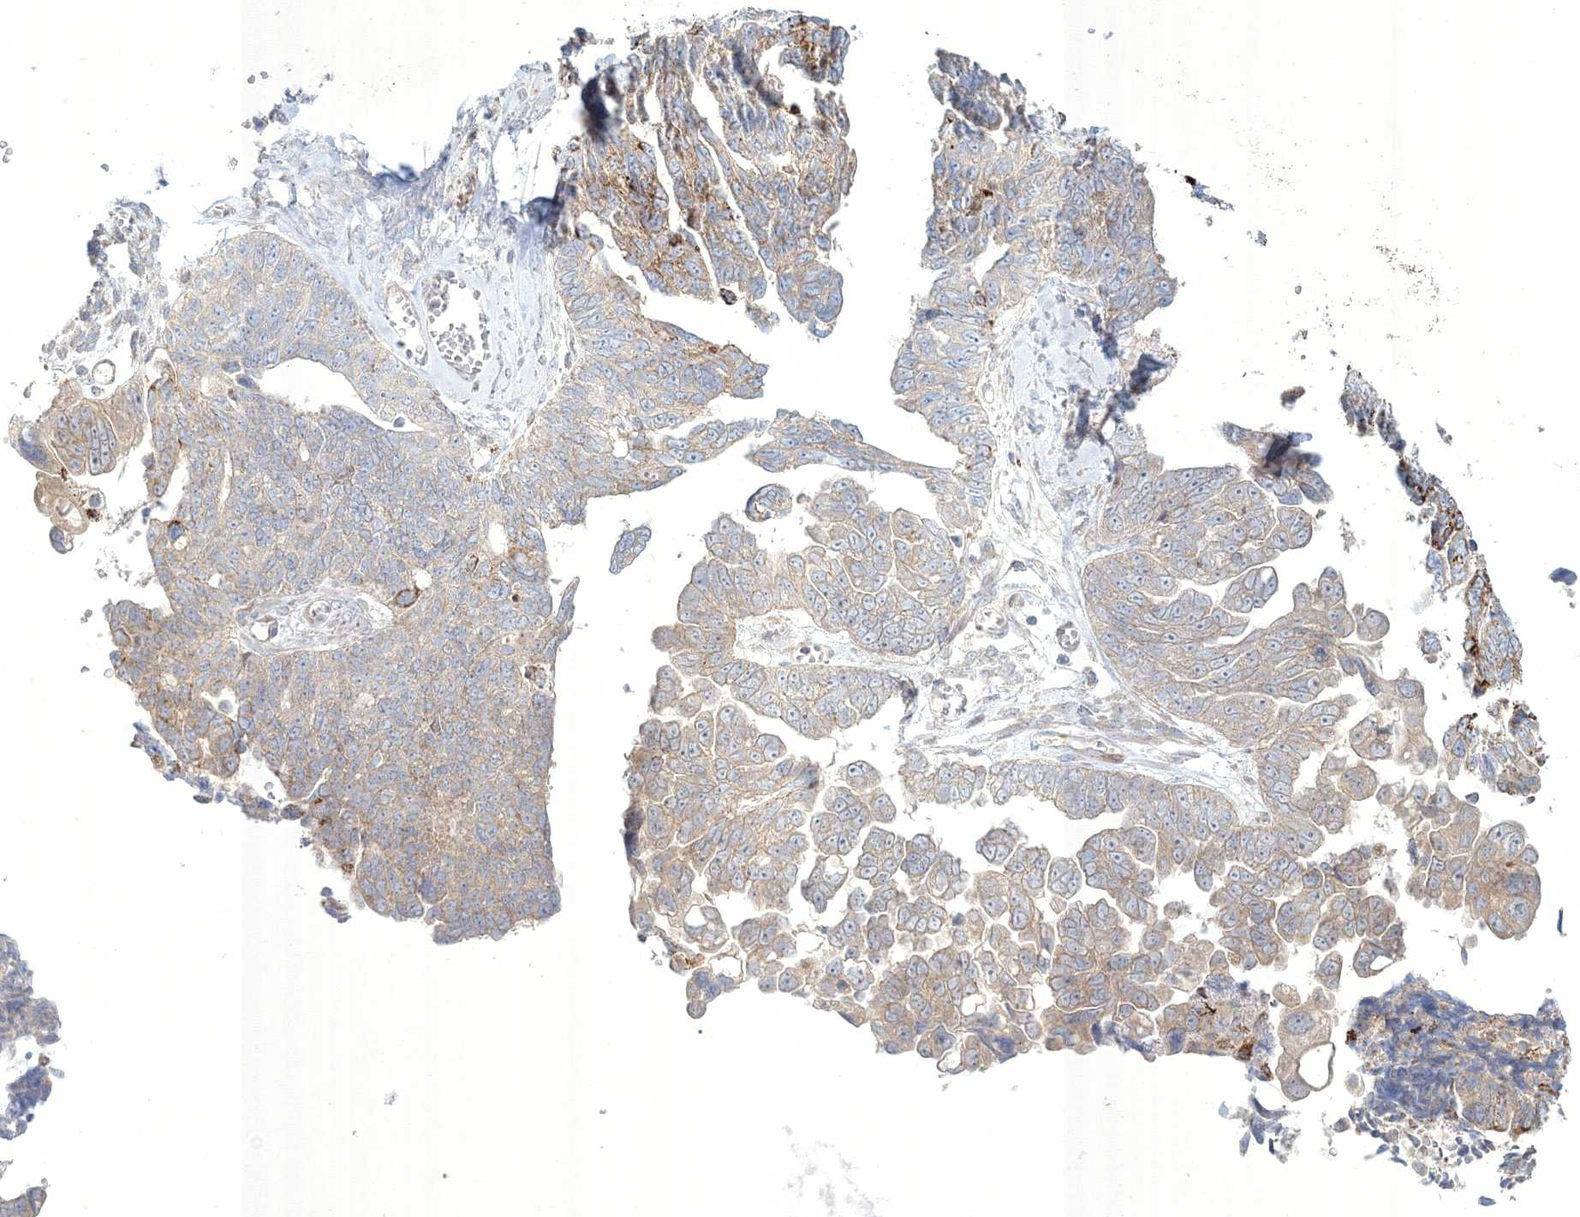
{"staining": {"intensity": "strong", "quantity": "<25%", "location": "cytoplasmic/membranous"}, "tissue": "ovarian cancer", "cell_type": "Tumor cells", "image_type": "cancer", "snomed": [{"axis": "morphology", "description": "Cystadenocarcinoma, serous, NOS"}, {"axis": "topography", "description": "Ovary"}], "caption": "Immunohistochemistry photomicrograph of neoplastic tissue: serous cystadenocarcinoma (ovarian) stained using immunohistochemistry (IHC) displays medium levels of strong protein expression localized specifically in the cytoplasmic/membranous of tumor cells, appearing as a cytoplasmic/membranous brown color.", "gene": "WDR49", "patient": {"sex": "female", "age": 79}}